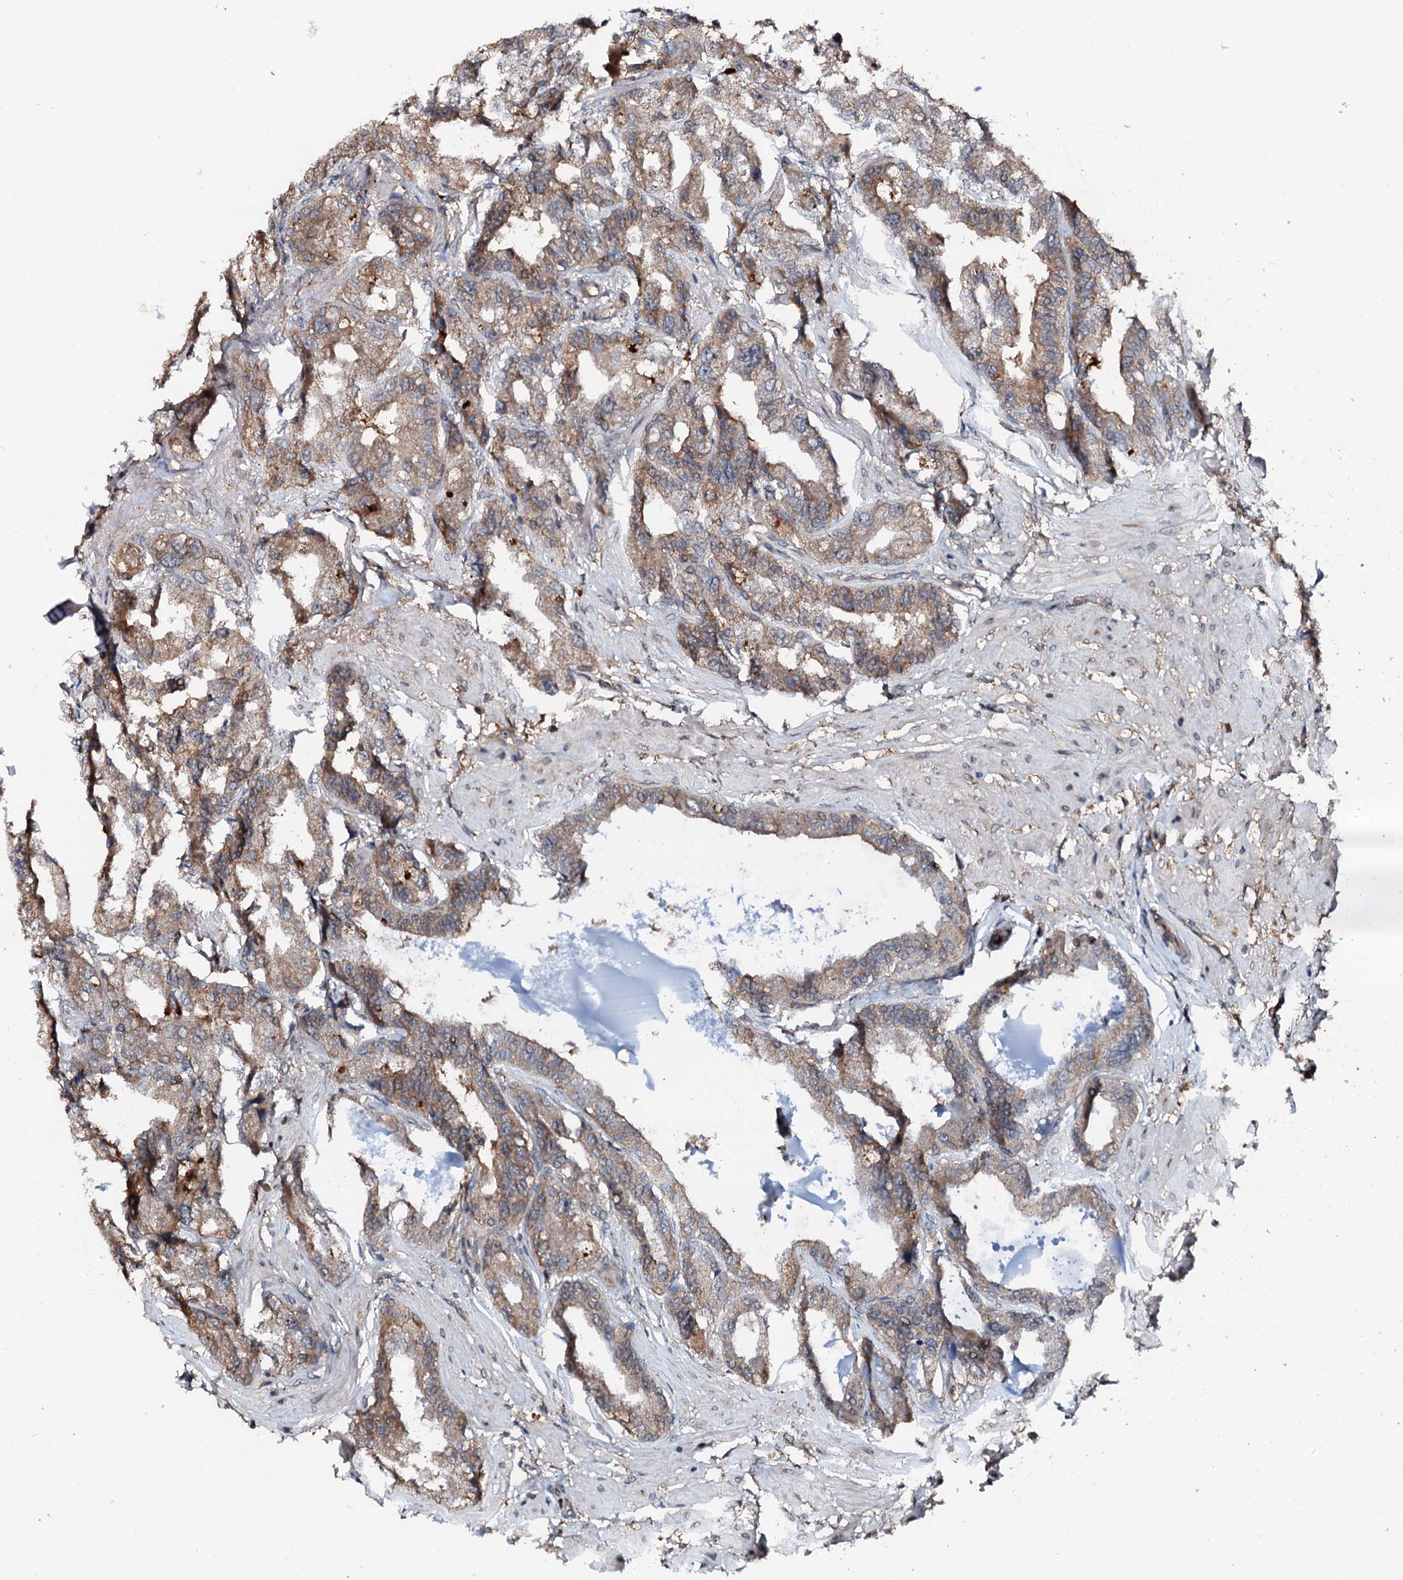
{"staining": {"intensity": "moderate", "quantity": ">75%", "location": "cytoplasmic/membranous"}, "tissue": "seminal vesicle", "cell_type": "Glandular cells", "image_type": "normal", "snomed": [{"axis": "morphology", "description": "Normal tissue, NOS"}, {"axis": "topography", "description": "Seminal veicle"}], "caption": "Immunohistochemistry staining of unremarkable seminal vesicle, which reveals medium levels of moderate cytoplasmic/membranous staining in about >75% of glandular cells indicating moderate cytoplasmic/membranous protein expression. The staining was performed using DAB (3,3'-diaminobenzidine) (brown) for protein detection and nuclei were counterstained in hematoxylin (blue).", "gene": "FLYWCH1", "patient": {"sex": "male", "age": 63}}